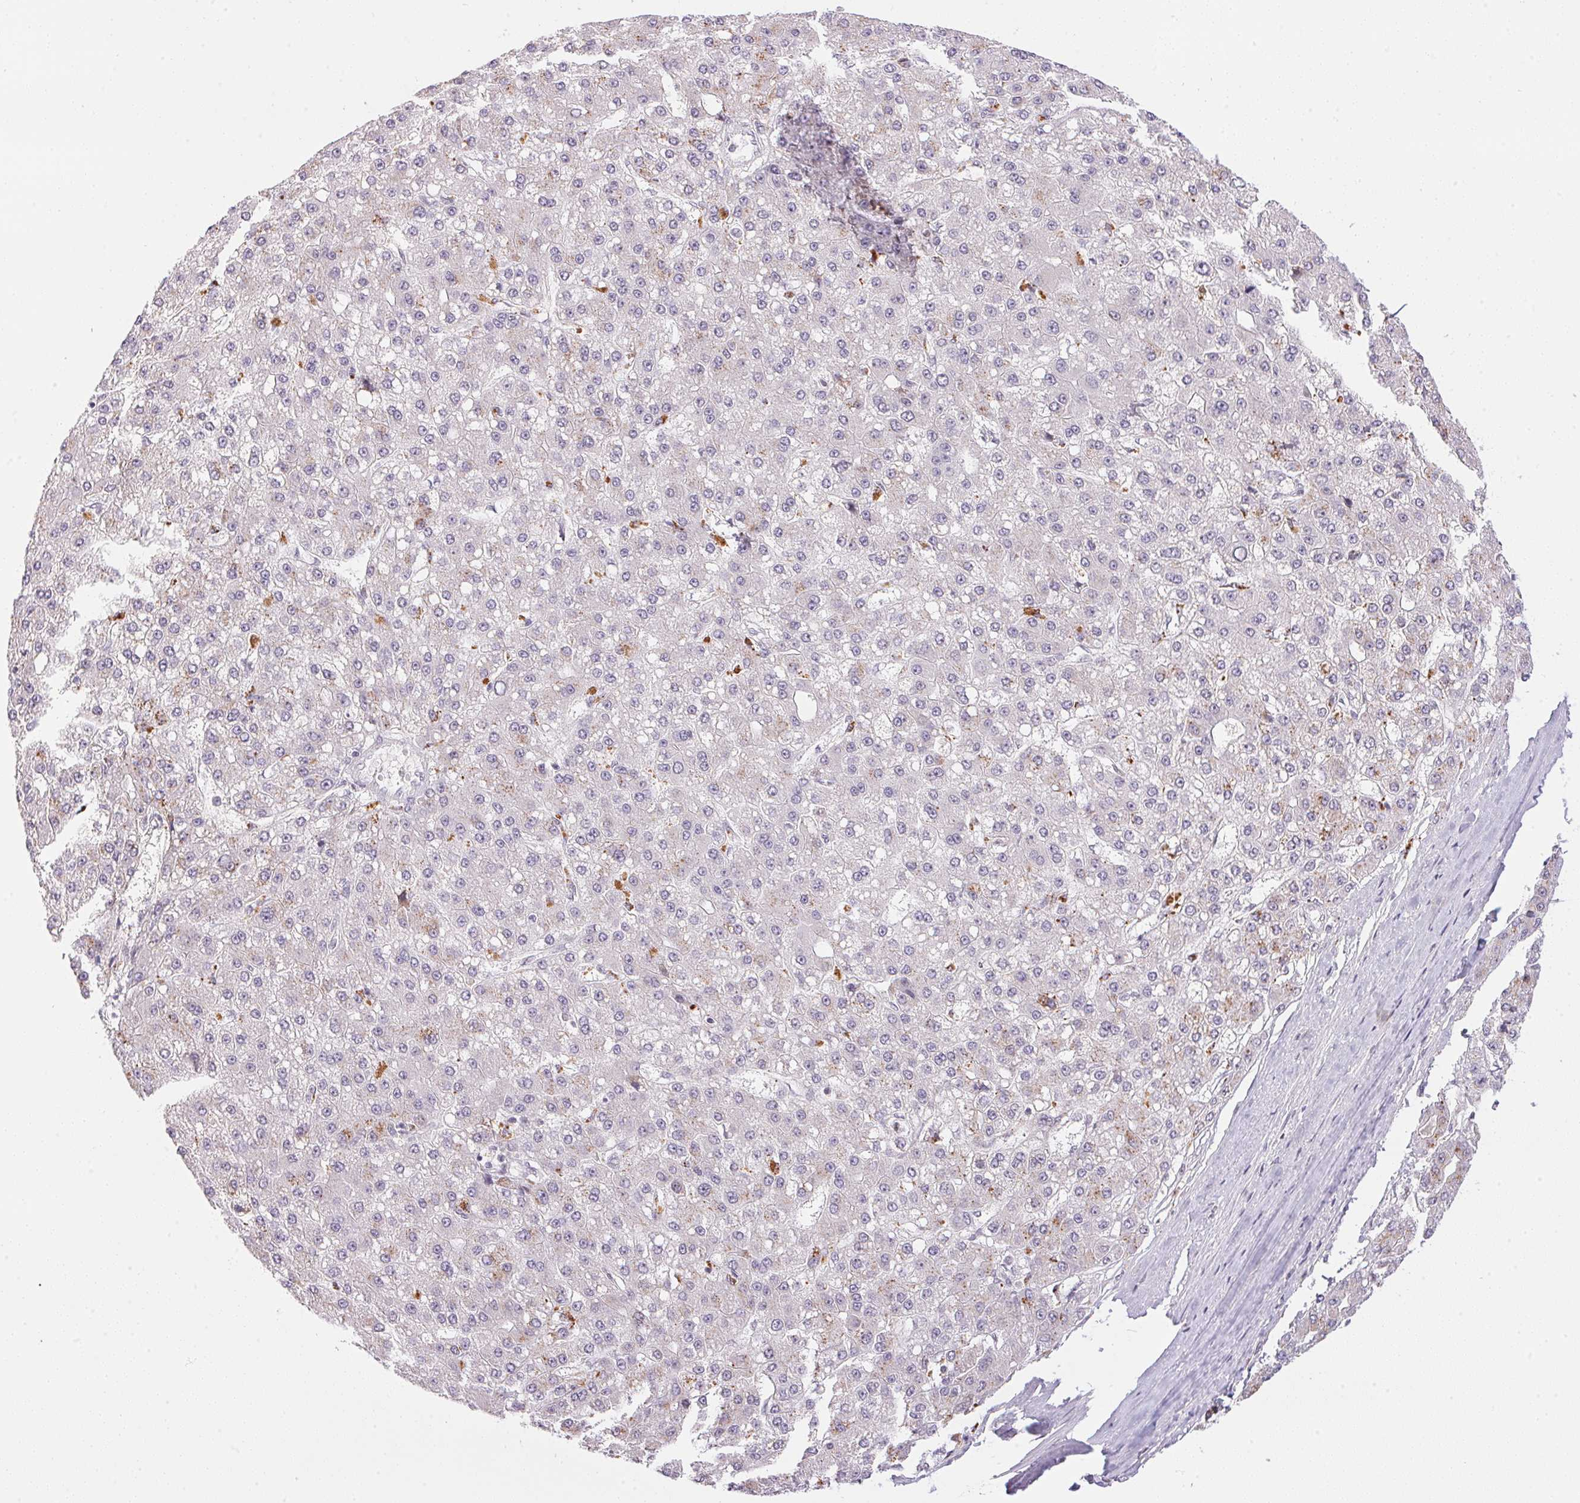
{"staining": {"intensity": "moderate", "quantity": "25%-75%", "location": "cytoplasmic/membranous"}, "tissue": "liver cancer", "cell_type": "Tumor cells", "image_type": "cancer", "snomed": [{"axis": "morphology", "description": "Carcinoma, Hepatocellular, NOS"}, {"axis": "topography", "description": "Liver"}], "caption": "Protein expression analysis of human liver cancer reveals moderate cytoplasmic/membranous positivity in approximately 25%-75% of tumor cells.", "gene": "NFE2L1", "patient": {"sex": "male", "age": 67}}